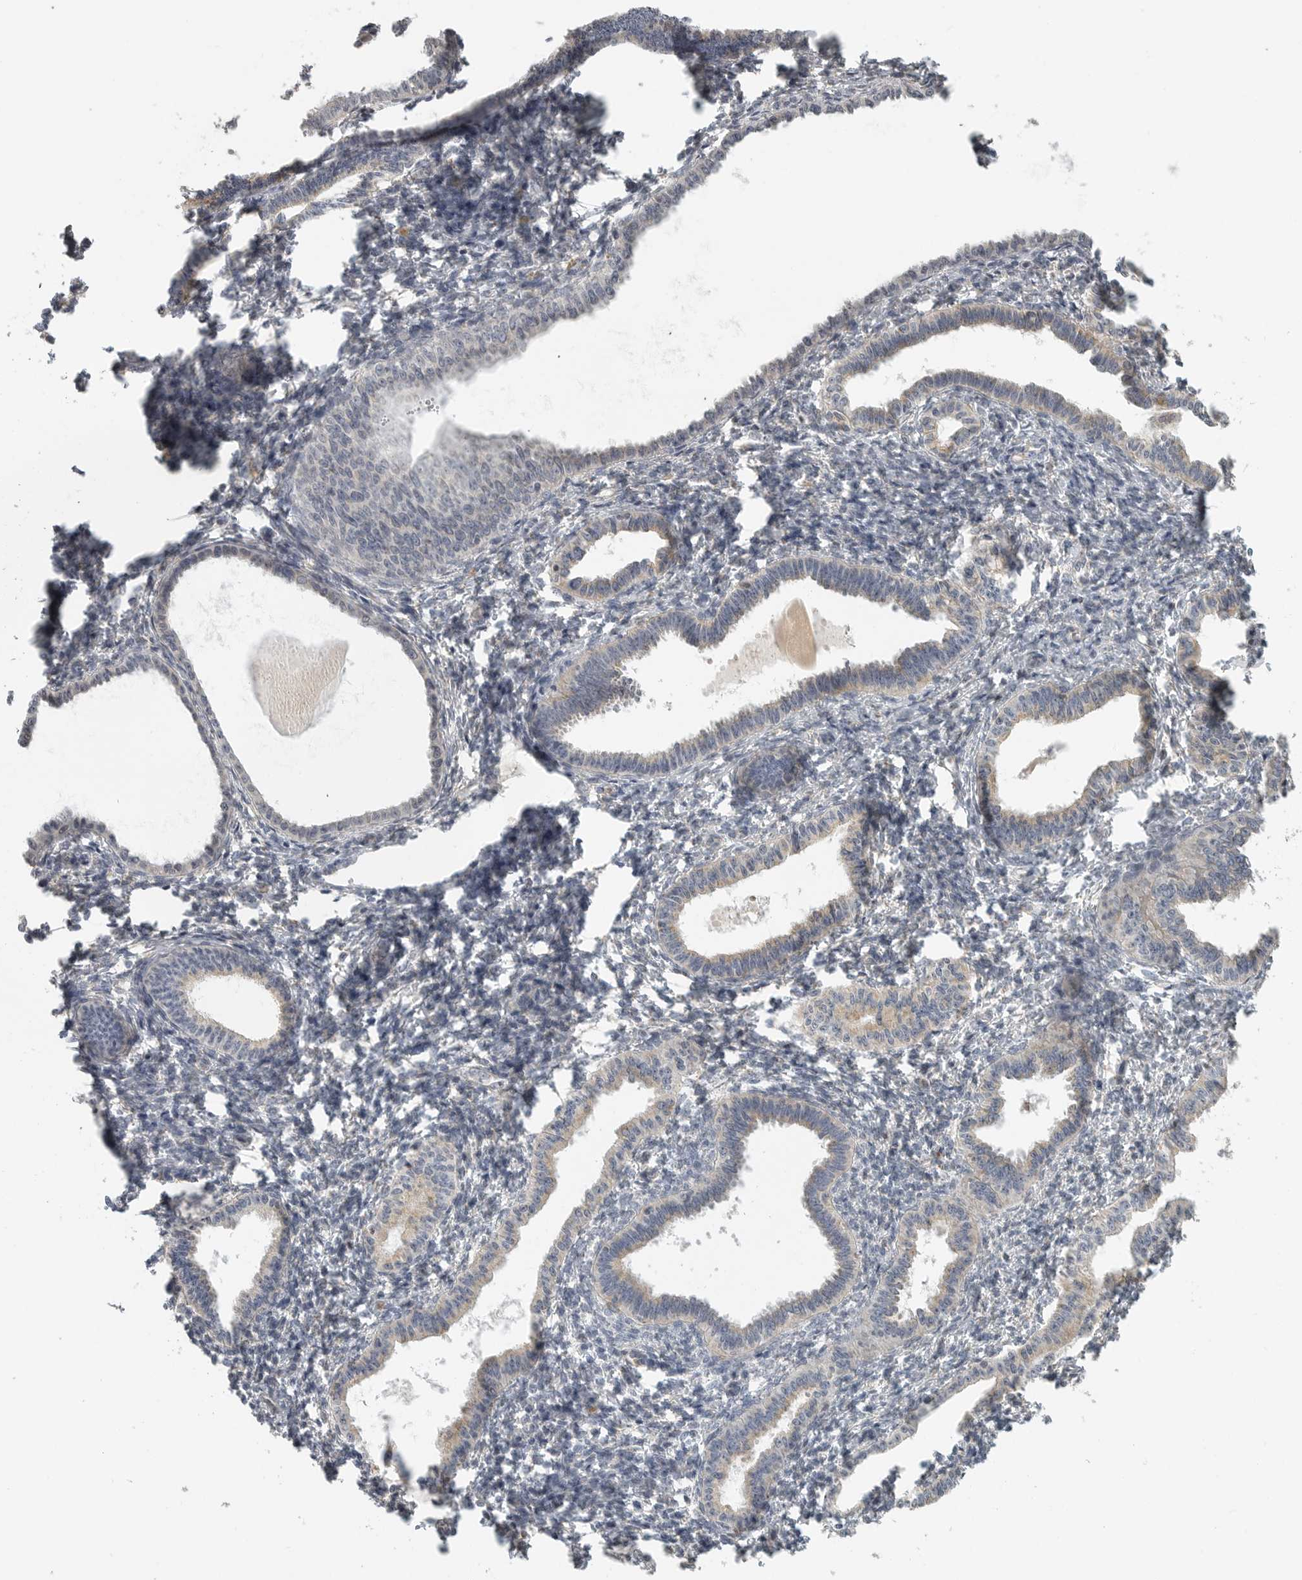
{"staining": {"intensity": "negative", "quantity": "none", "location": "none"}, "tissue": "endometrium", "cell_type": "Cells in endometrial stroma", "image_type": "normal", "snomed": [{"axis": "morphology", "description": "Normal tissue, NOS"}, {"axis": "topography", "description": "Endometrium"}], "caption": "Cells in endometrial stroma show no significant expression in benign endometrium.", "gene": "RXFP3", "patient": {"sex": "female", "age": 77}}